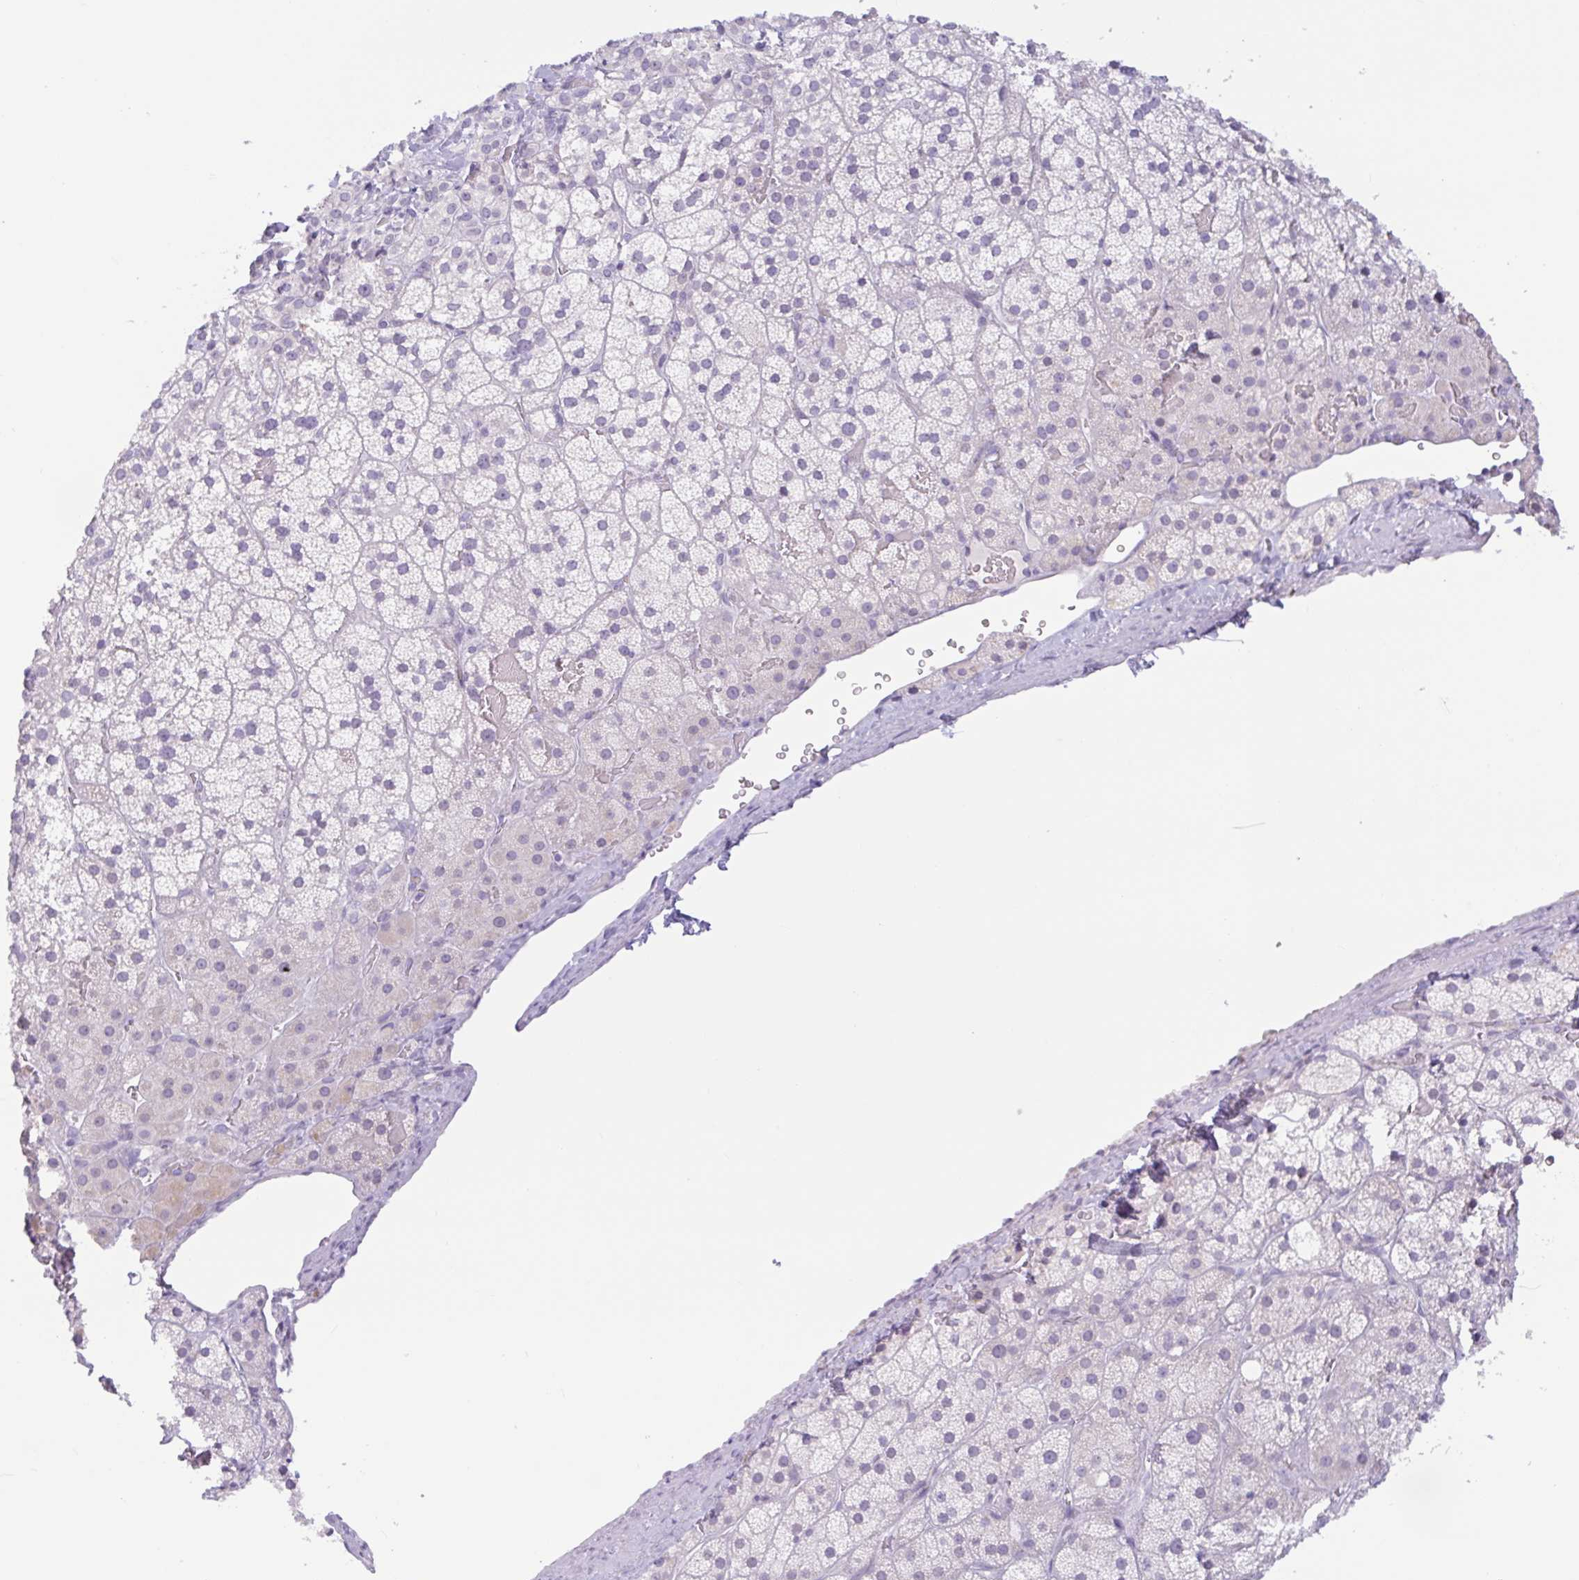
{"staining": {"intensity": "negative", "quantity": "none", "location": "none"}, "tissue": "adrenal gland", "cell_type": "Glandular cells", "image_type": "normal", "snomed": [{"axis": "morphology", "description": "Normal tissue, NOS"}, {"axis": "topography", "description": "Adrenal gland"}], "caption": "Immunohistochemical staining of benign human adrenal gland displays no significant expression in glandular cells. (Brightfield microscopy of DAB IHC at high magnification).", "gene": "CTSE", "patient": {"sex": "male", "age": 57}}